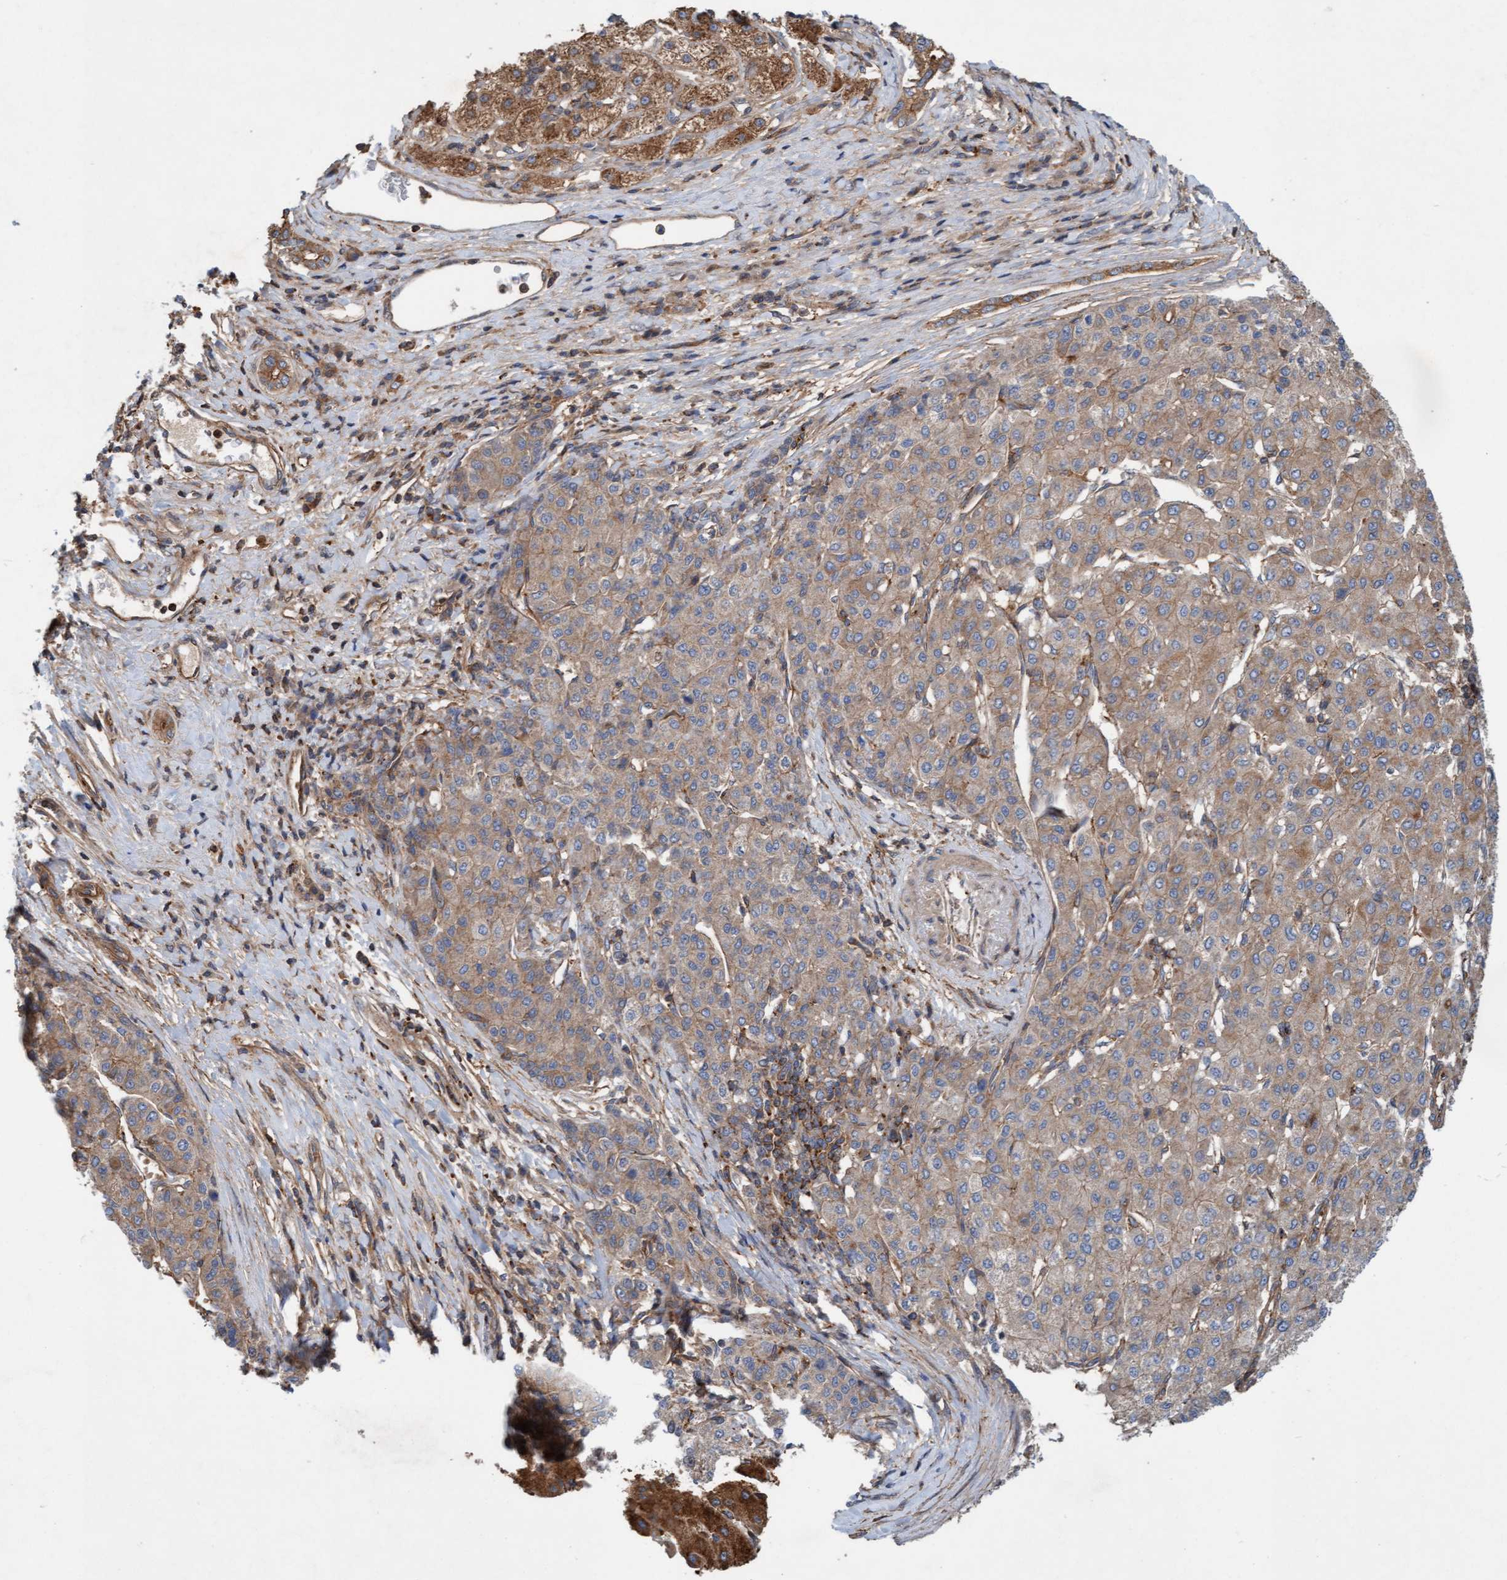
{"staining": {"intensity": "weak", "quantity": ">75%", "location": "cytoplasmic/membranous"}, "tissue": "liver cancer", "cell_type": "Tumor cells", "image_type": "cancer", "snomed": [{"axis": "morphology", "description": "Carcinoma, Hepatocellular, NOS"}, {"axis": "topography", "description": "Liver"}], "caption": "Hepatocellular carcinoma (liver) was stained to show a protein in brown. There is low levels of weak cytoplasmic/membranous staining in about >75% of tumor cells.", "gene": "ERAL1", "patient": {"sex": "male", "age": 65}}